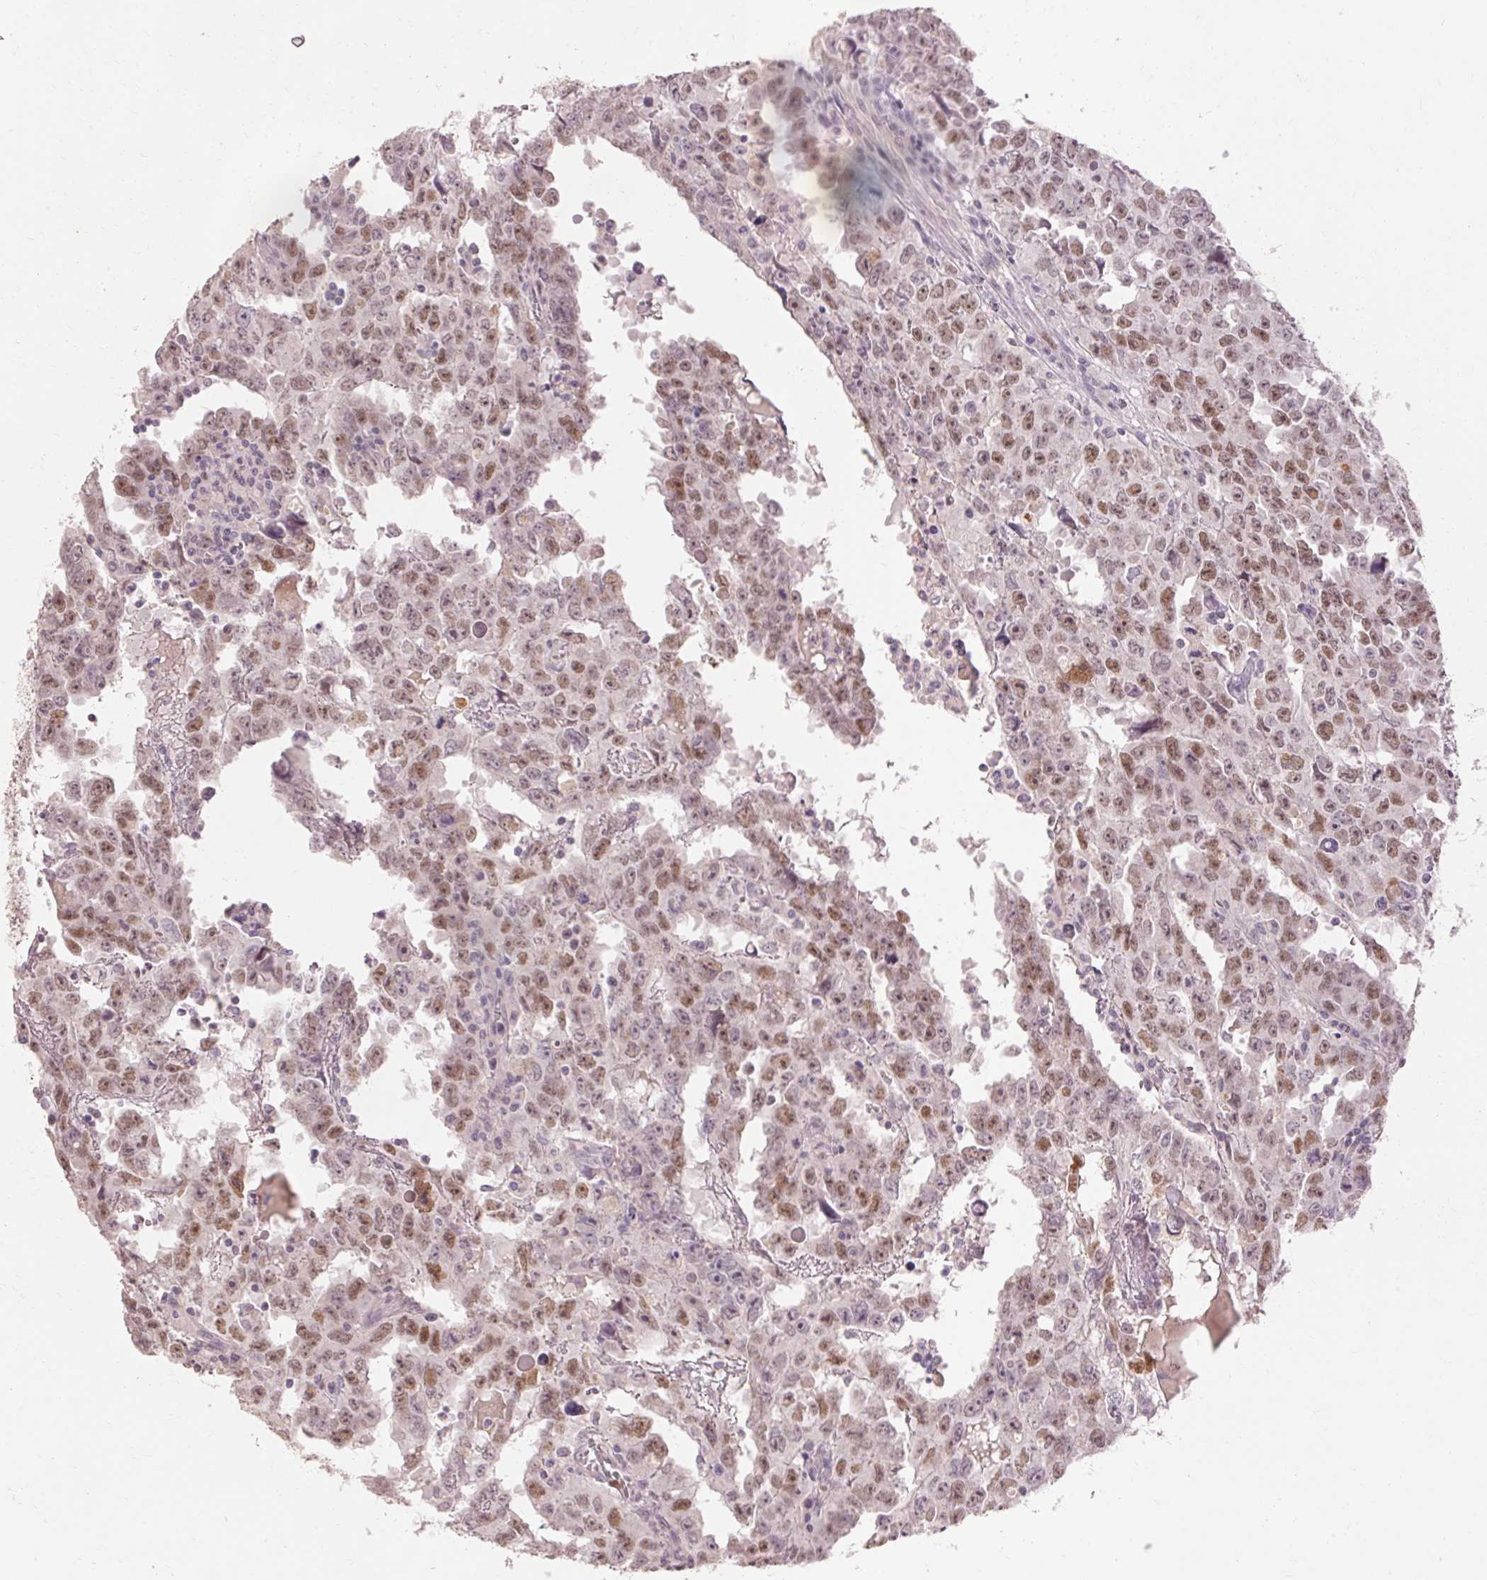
{"staining": {"intensity": "moderate", "quantity": "25%-75%", "location": "nuclear"}, "tissue": "testis cancer", "cell_type": "Tumor cells", "image_type": "cancer", "snomed": [{"axis": "morphology", "description": "Carcinoma, Embryonal, NOS"}, {"axis": "topography", "description": "Testis"}], "caption": "Testis cancer (embryonal carcinoma) was stained to show a protein in brown. There is medium levels of moderate nuclear positivity in about 25%-75% of tumor cells. (DAB IHC, brown staining for protein, blue staining for nuclei).", "gene": "SKP2", "patient": {"sex": "male", "age": 22}}